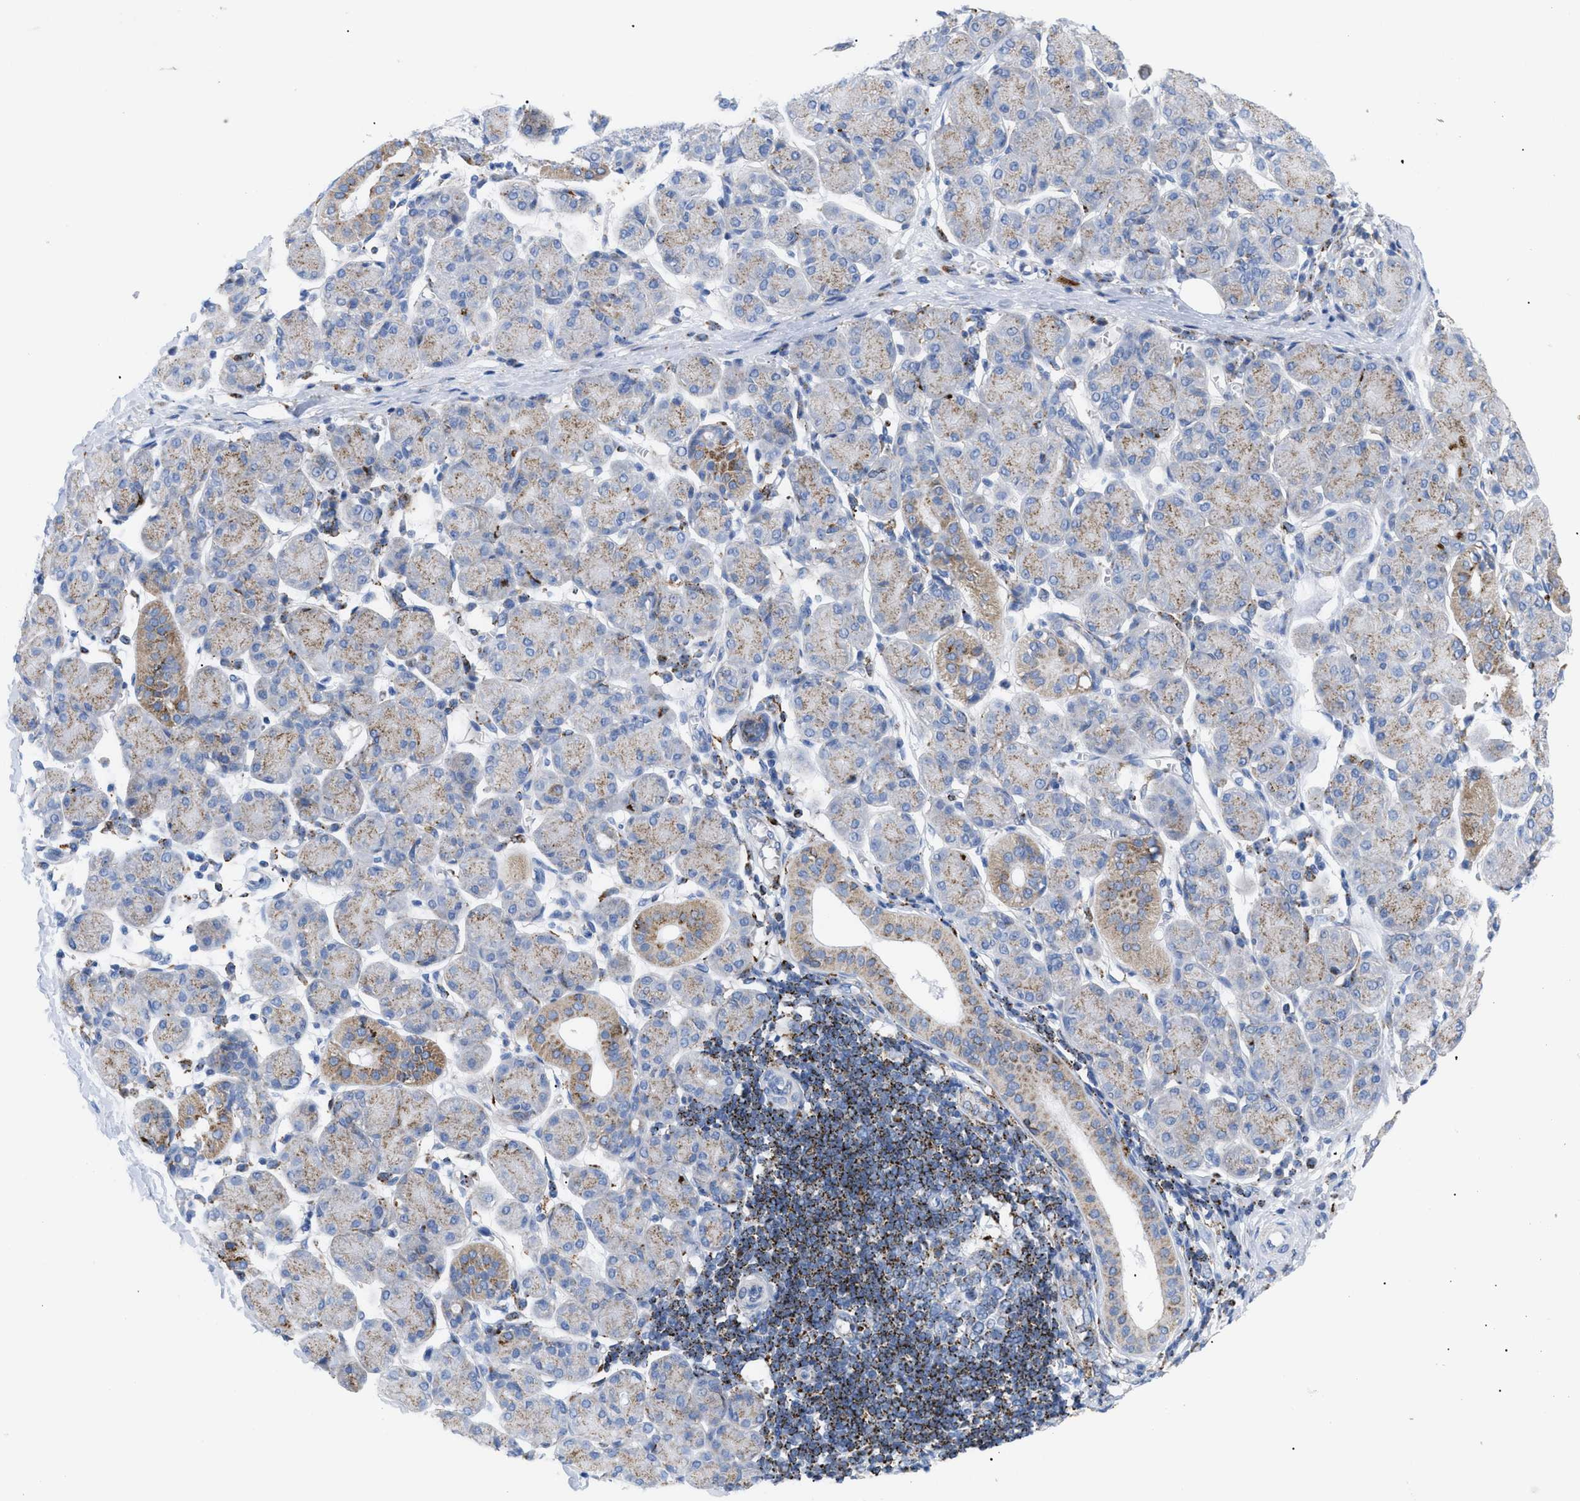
{"staining": {"intensity": "moderate", "quantity": "<25%", "location": "cytoplasmic/membranous"}, "tissue": "salivary gland", "cell_type": "Glandular cells", "image_type": "normal", "snomed": [{"axis": "morphology", "description": "Normal tissue, NOS"}, {"axis": "morphology", "description": "Inflammation, NOS"}, {"axis": "topography", "description": "Lymph node"}, {"axis": "topography", "description": "Salivary gland"}], "caption": "Moderate cytoplasmic/membranous staining is present in approximately <25% of glandular cells in unremarkable salivary gland. (brown staining indicates protein expression, while blue staining denotes nuclei).", "gene": "DRAM2", "patient": {"sex": "male", "age": 3}}